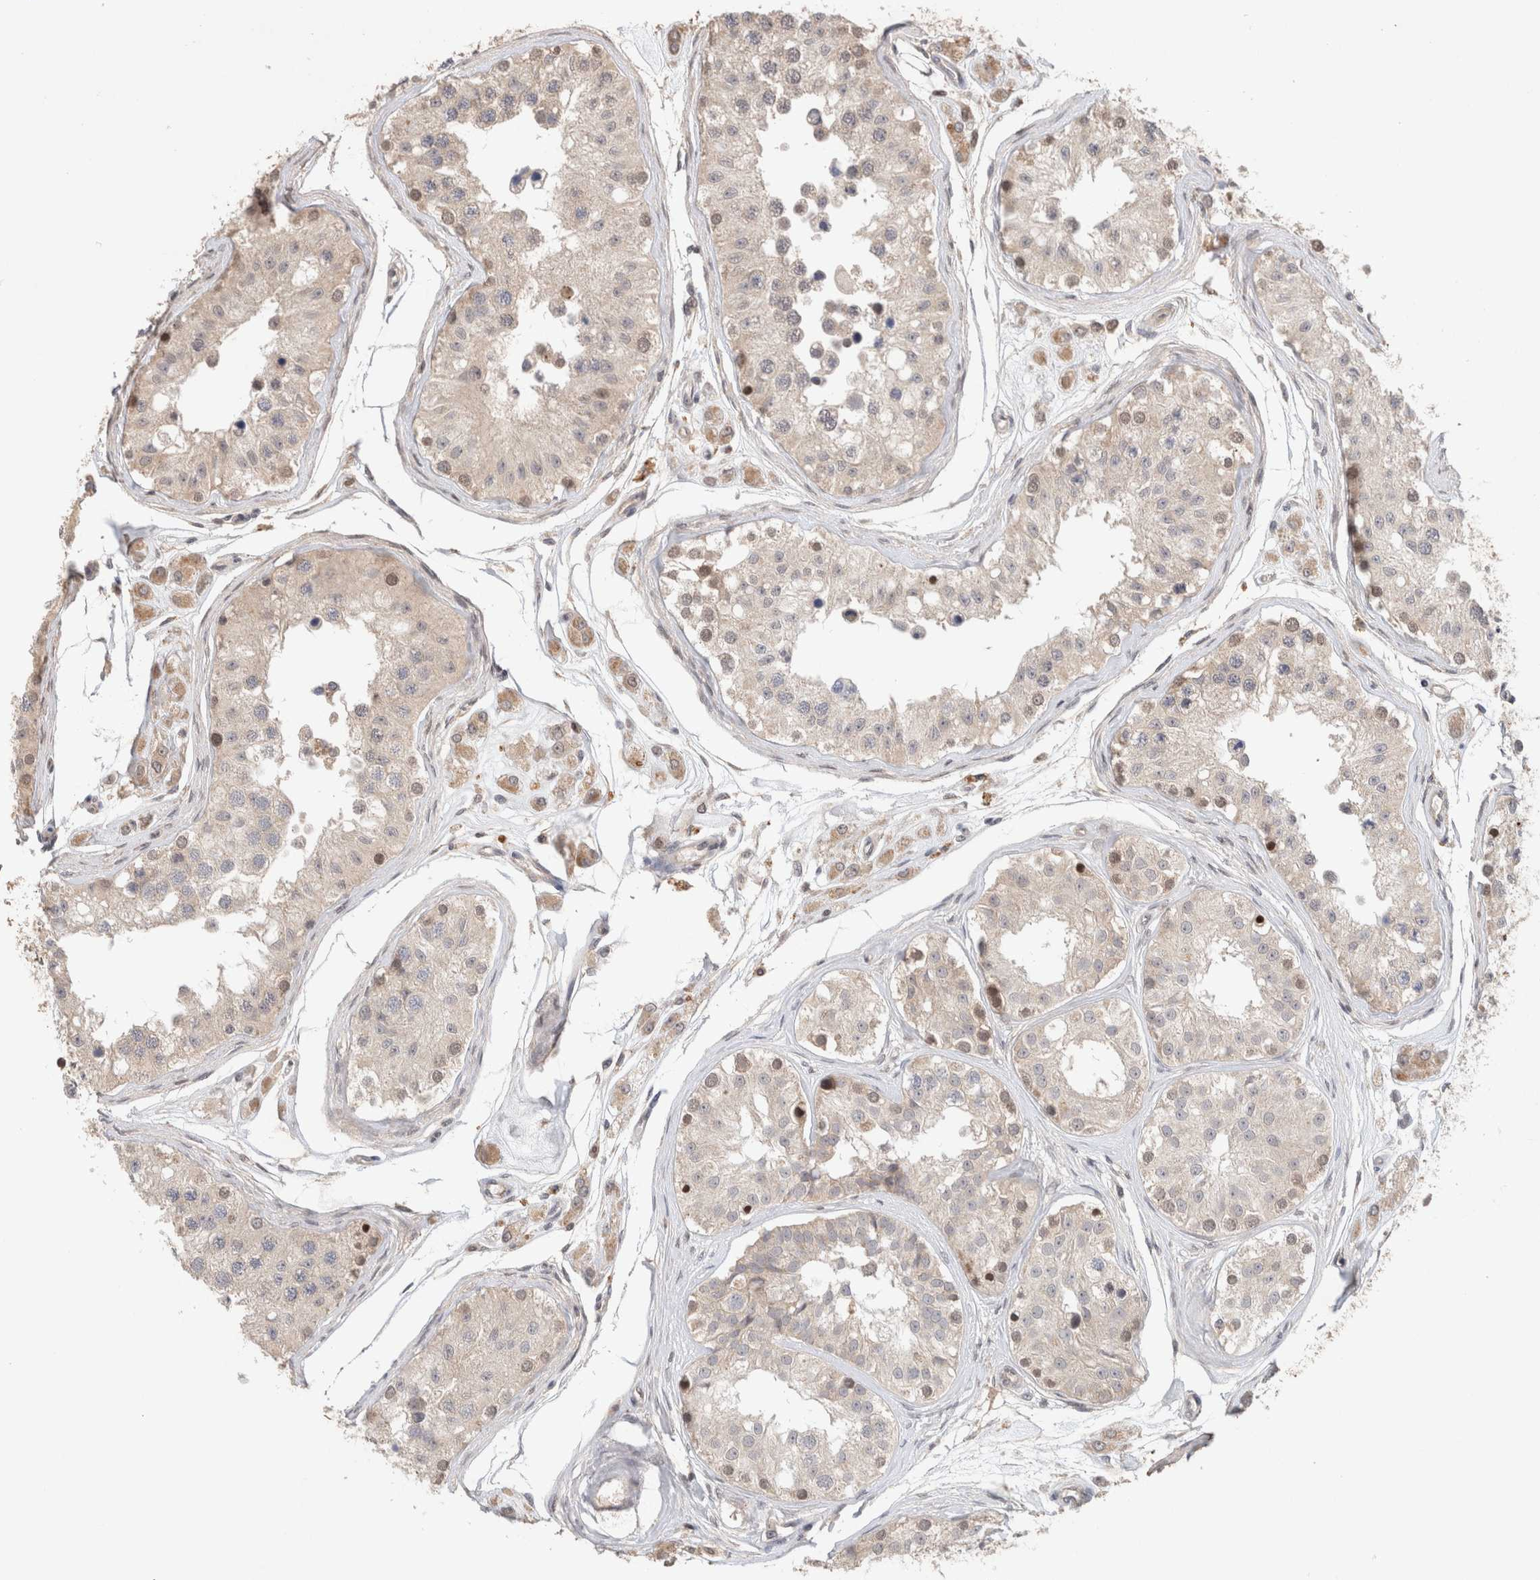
{"staining": {"intensity": "weak", "quantity": "<25%", "location": "nuclear"}, "tissue": "testis", "cell_type": "Cells in seminiferous ducts", "image_type": "normal", "snomed": [{"axis": "morphology", "description": "Normal tissue, NOS"}, {"axis": "morphology", "description": "Adenocarcinoma, metastatic, NOS"}, {"axis": "topography", "description": "Testis"}], "caption": "Immunohistochemistry of normal testis exhibits no staining in cells in seminiferous ducts.", "gene": "SYDE2", "patient": {"sex": "male", "age": 26}}